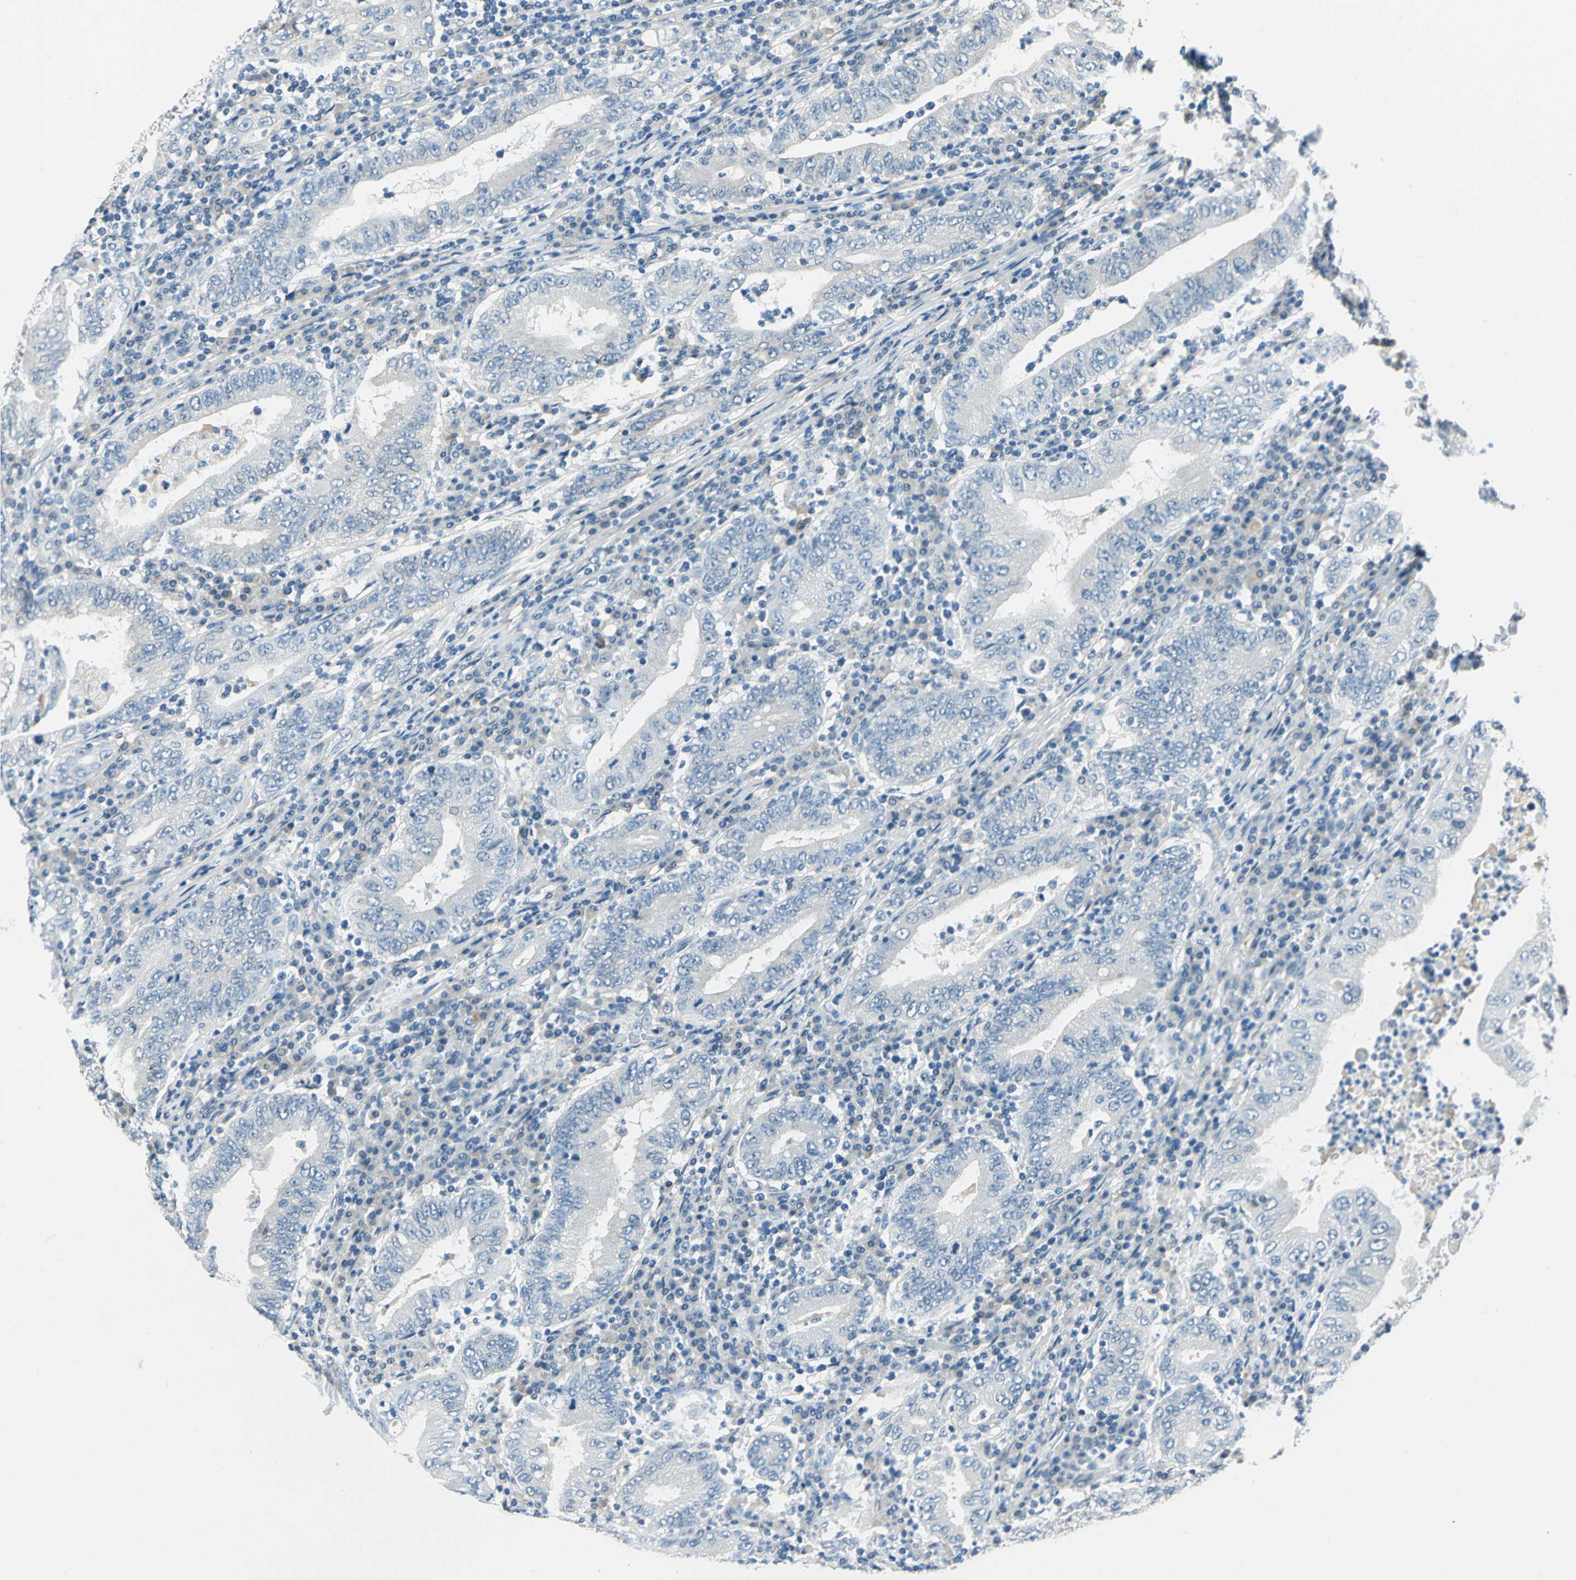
{"staining": {"intensity": "negative", "quantity": "none", "location": "none"}, "tissue": "stomach cancer", "cell_type": "Tumor cells", "image_type": "cancer", "snomed": [{"axis": "morphology", "description": "Normal tissue, NOS"}, {"axis": "morphology", "description": "Adenocarcinoma, NOS"}, {"axis": "topography", "description": "Esophagus"}, {"axis": "topography", "description": "Stomach, upper"}, {"axis": "topography", "description": "Peripheral nerve tissue"}], "caption": "Protein analysis of stomach cancer (adenocarcinoma) reveals no significant positivity in tumor cells.", "gene": "CDC42EP1", "patient": {"sex": "male", "age": 62}}